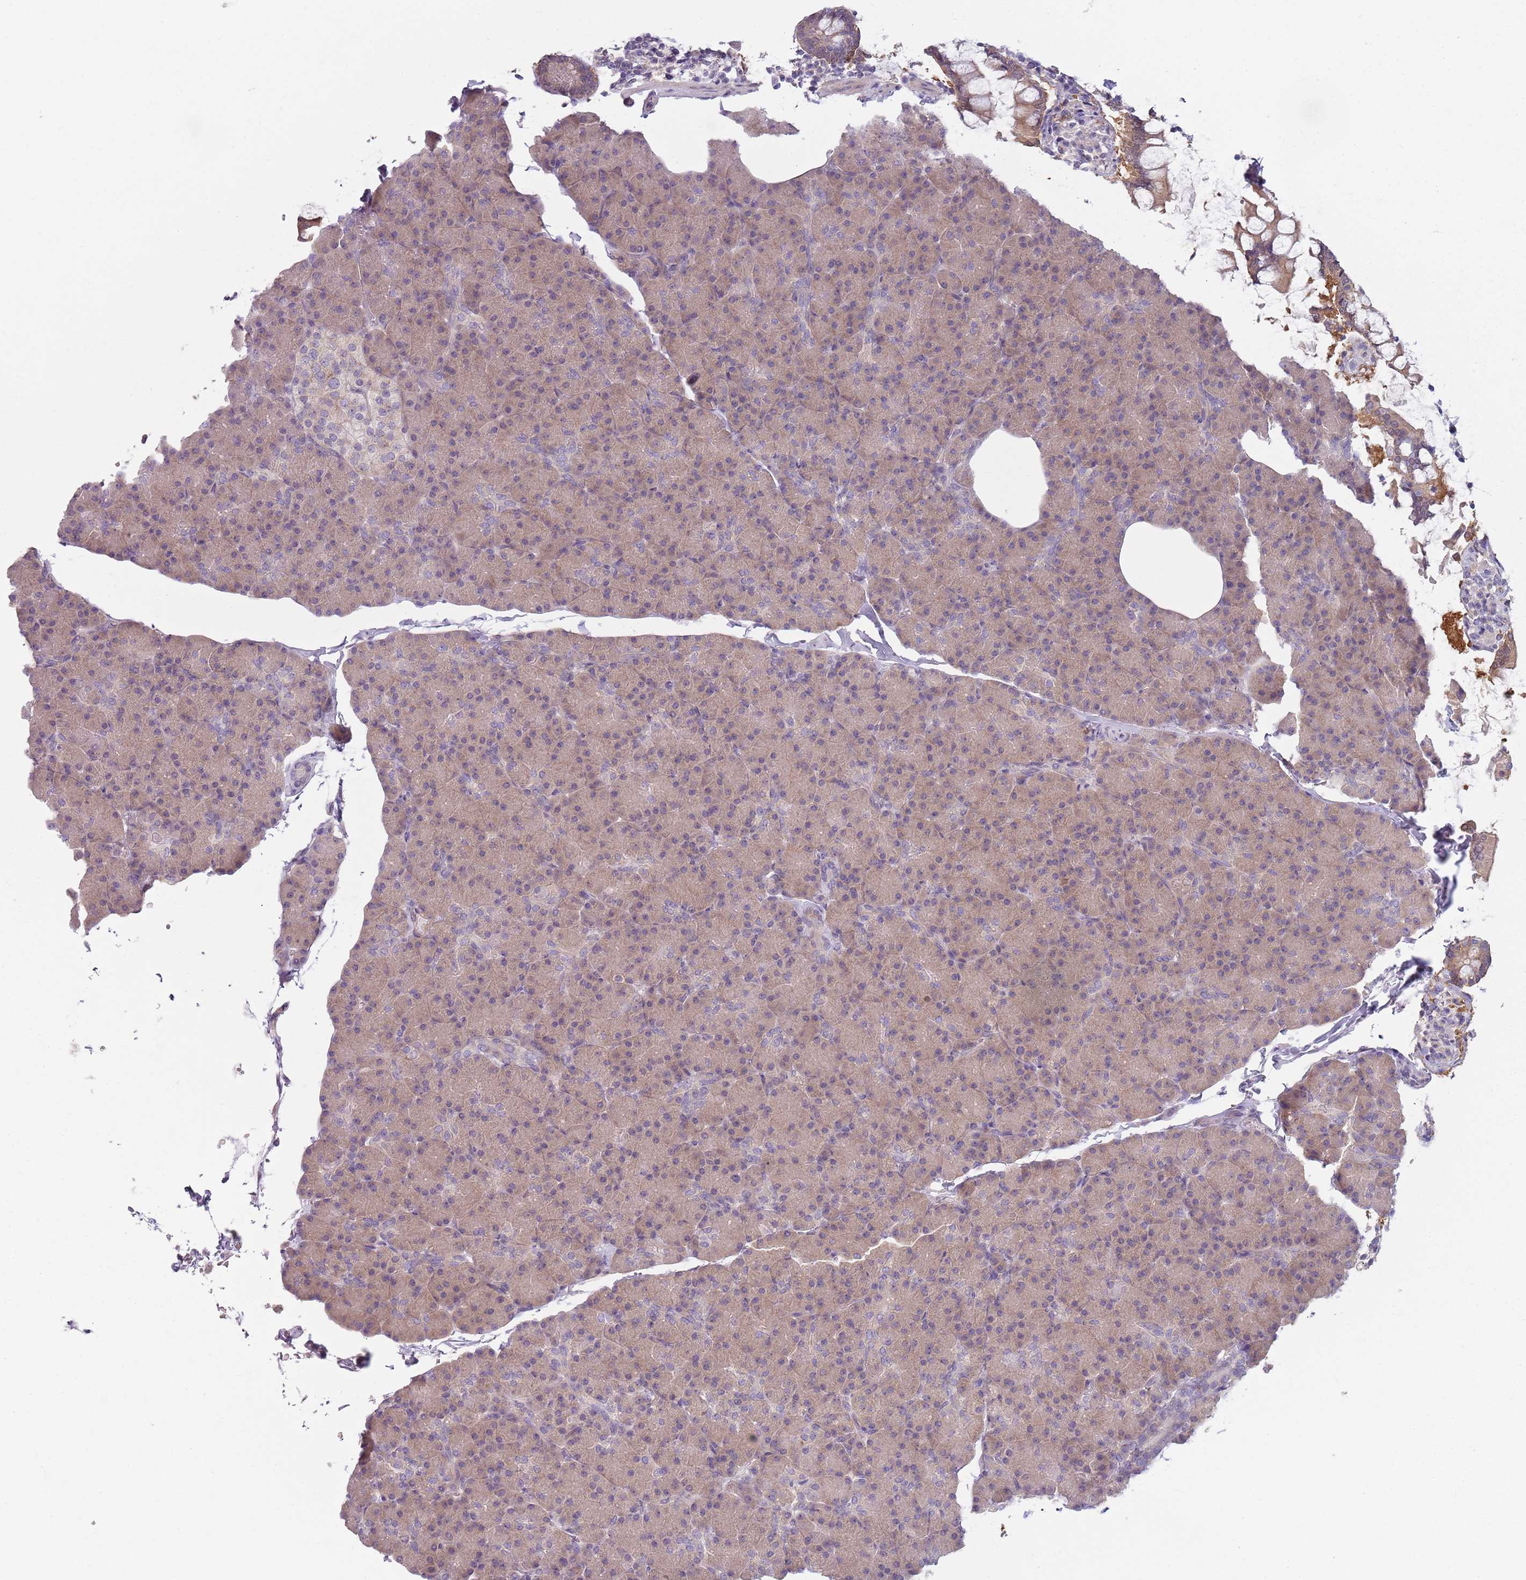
{"staining": {"intensity": "weak", "quantity": ">75%", "location": "cytoplasmic/membranous"}, "tissue": "pancreas", "cell_type": "Exocrine glandular cells", "image_type": "normal", "snomed": [{"axis": "morphology", "description": "Normal tissue, NOS"}, {"axis": "topography", "description": "Pancreas"}], "caption": "Immunohistochemical staining of normal human pancreas shows >75% levels of weak cytoplasmic/membranous protein expression in about >75% of exocrine glandular cells.", "gene": "SLC26A6", "patient": {"sex": "female", "age": 43}}